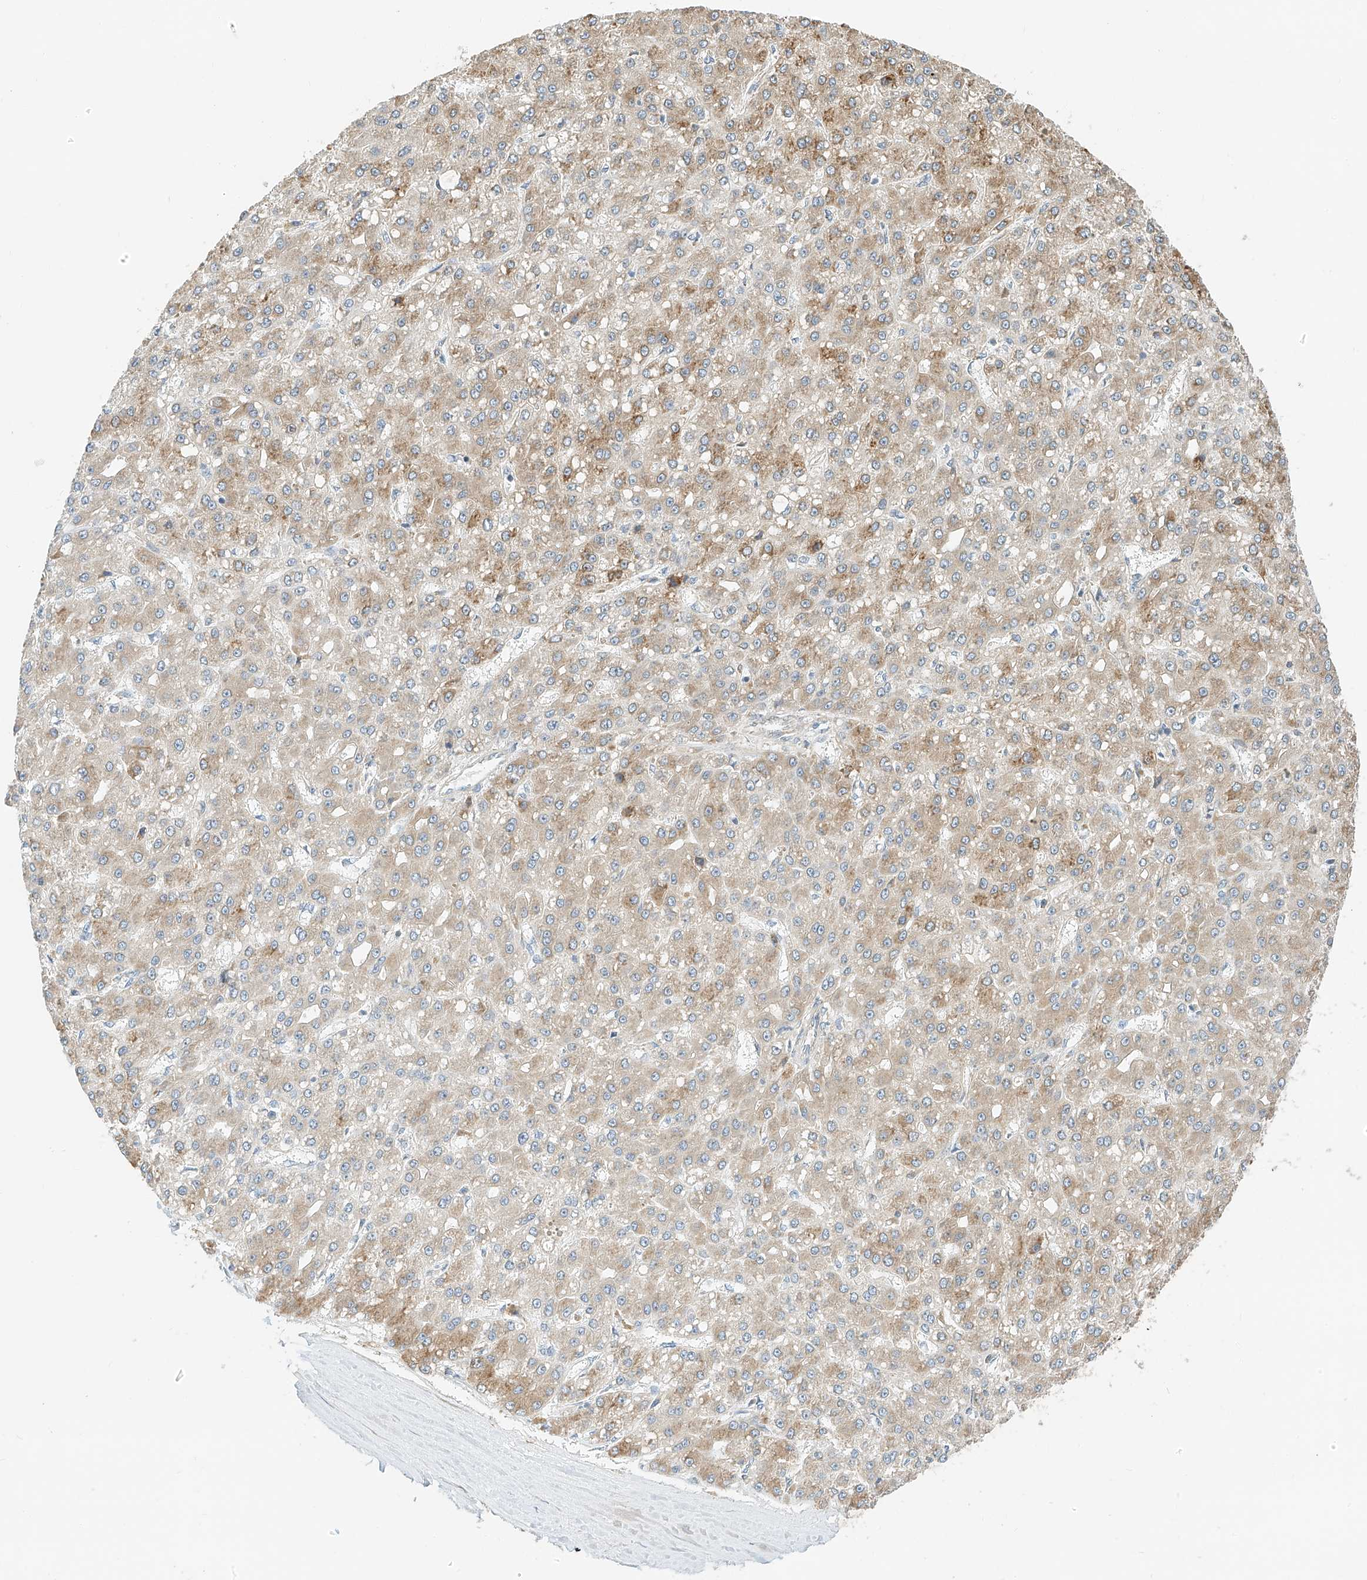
{"staining": {"intensity": "moderate", "quantity": "25%-75%", "location": "cytoplasmic/membranous"}, "tissue": "liver cancer", "cell_type": "Tumor cells", "image_type": "cancer", "snomed": [{"axis": "morphology", "description": "Carcinoma, Hepatocellular, NOS"}, {"axis": "topography", "description": "Liver"}], "caption": "Immunohistochemistry histopathology image of neoplastic tissue: human liver cancer (hepatocellular carcinoma) stained using immunohistochemistry (IHC) demonstrates medium levels of moderate protein expression localized specifically in the cytoplasmic/membranous of tumor cells, appearing as a cytoplasmic/membranous brown color.", "gene": "PPA2", "patient": {"sex": "male", "age": 67}}